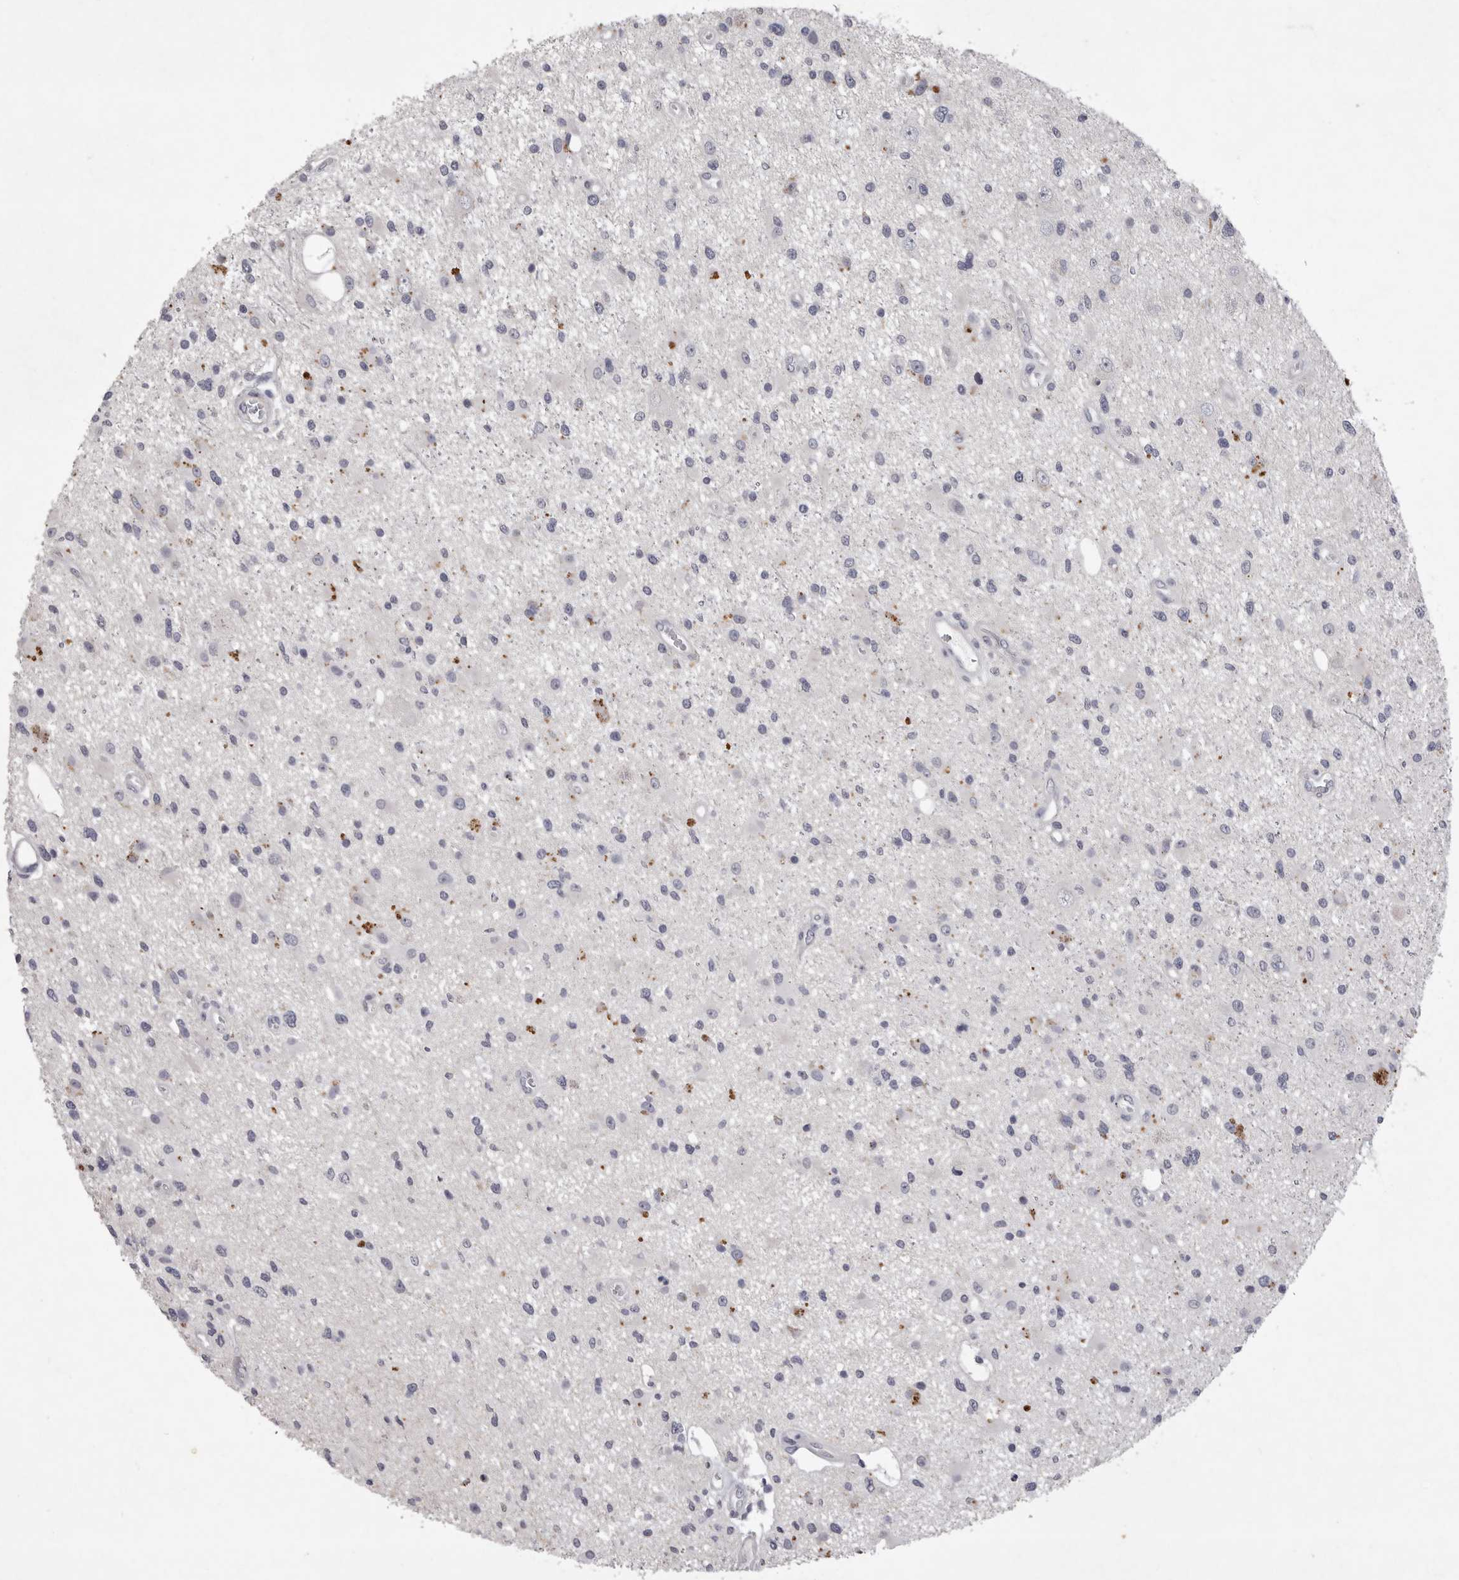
{"staining": {"intensity": "negative", "quantity": "none", "location": "none"}, "tissue": "glioma", "cell_type": "Tumor cells", "image_type": "cancer", "snomed": [{"axis": "morphology", "description": "Glioma, malignant, High grade"}, {"axis": "topography", "description": "Brain"}], "caption": "The immunohistochemistry photomicrograph has no significant expression in tumor cells of glioma tissue.", "gene": "NKAIN4", "patient": {"sex": "male", "age": 33}}